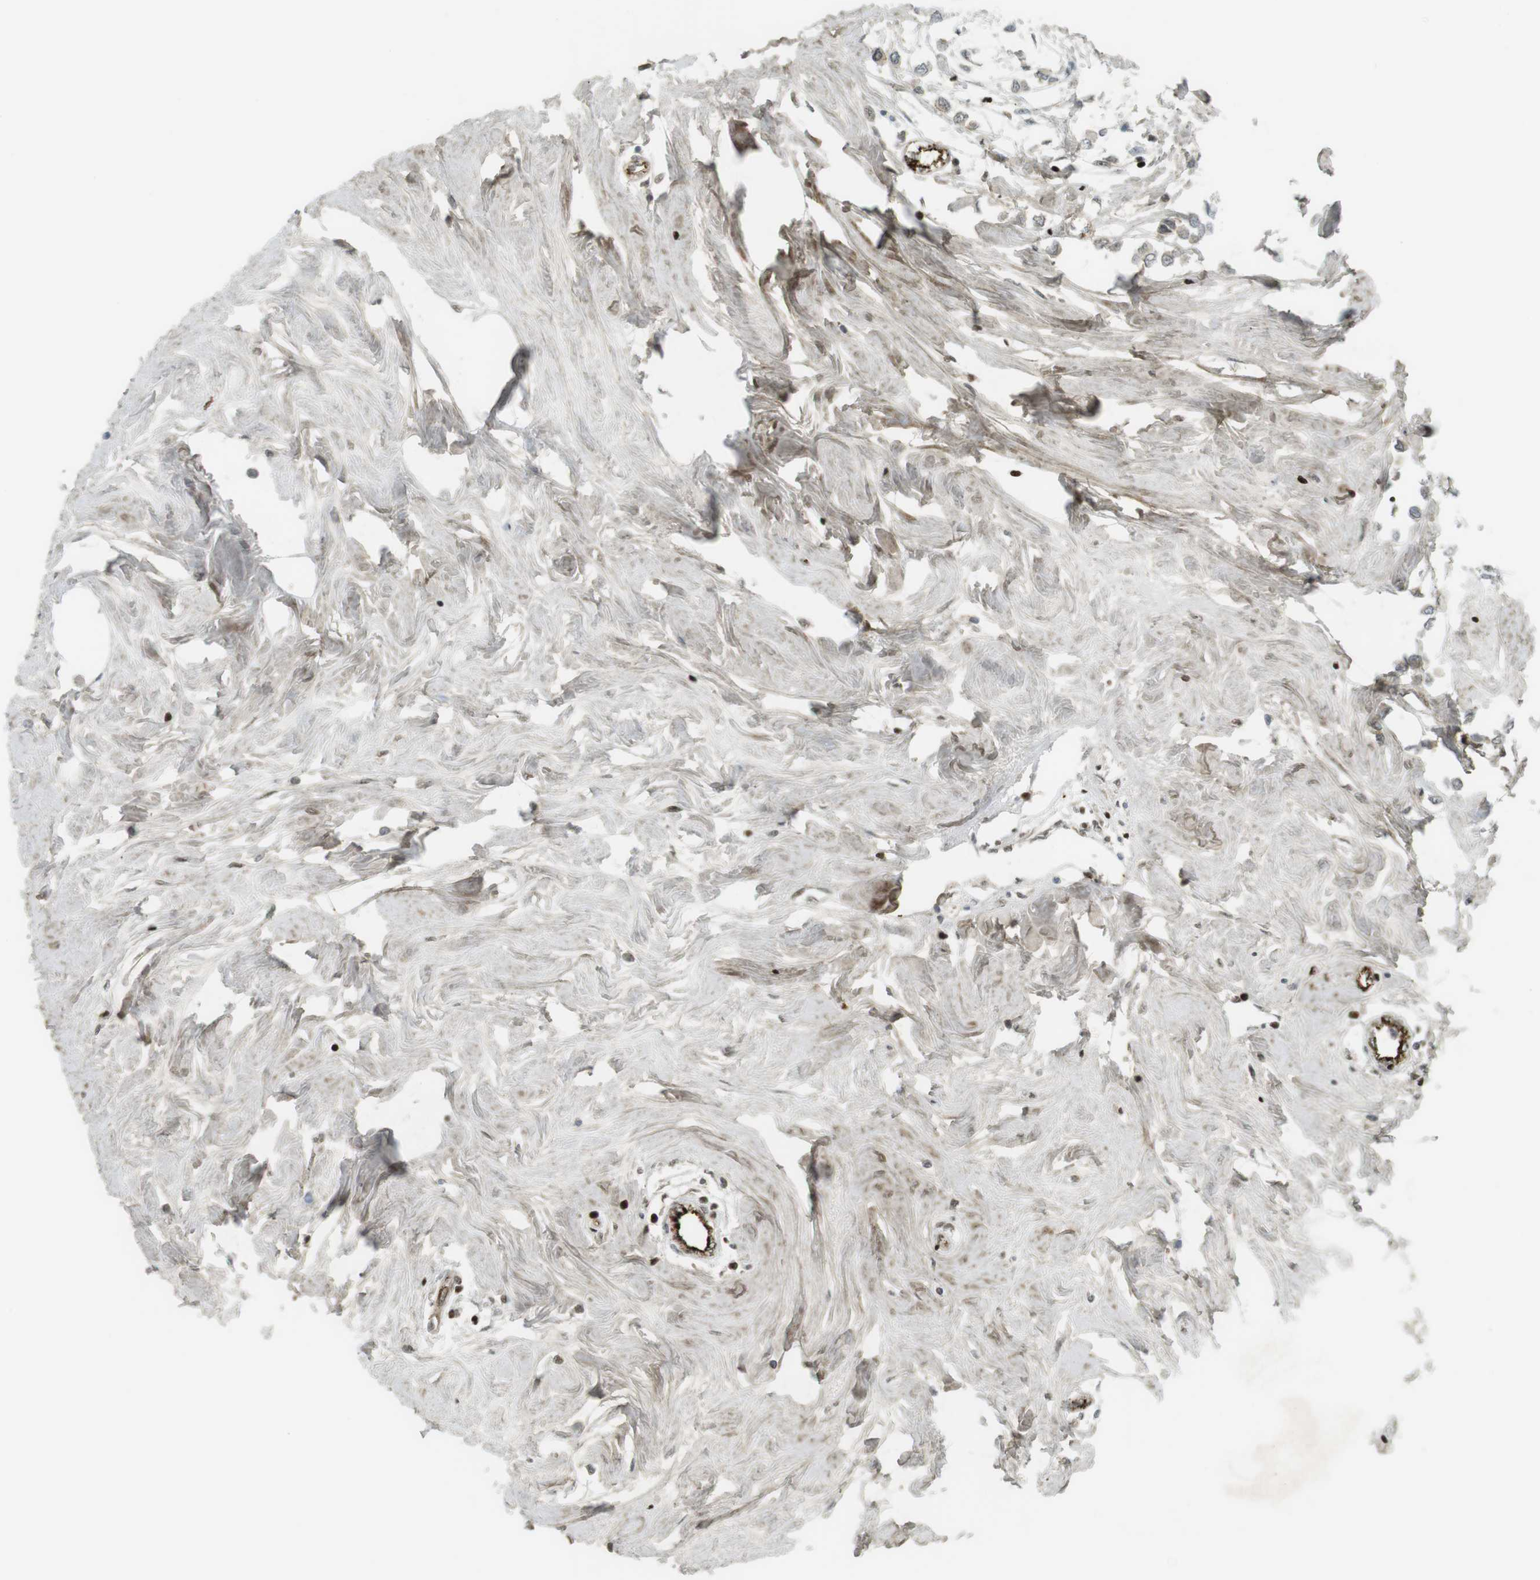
{"staining": {"intensity": "weak", "quantity": ">75%", "location": "cytoplasmic/membranous,nuclear"}, "tissue": "breast cancer", "cell_type": "Tumor cells", "image_type": "cancer", "snomed": [{"axis": "morphology", "description": "Lobular carcinoma"}, {"axis": "topography", "description": "Breast"}], "caption": "An immunohistochemistry image of tumor tissue is shown. Protein staining in brown labels weak cytoplasmic/membranous and nuclear positivity in breast cancer (lobular carcinoma) within tumor cells.", "gene": "PPP1R13B", "patient": {"sex": "female", "age": 51}}